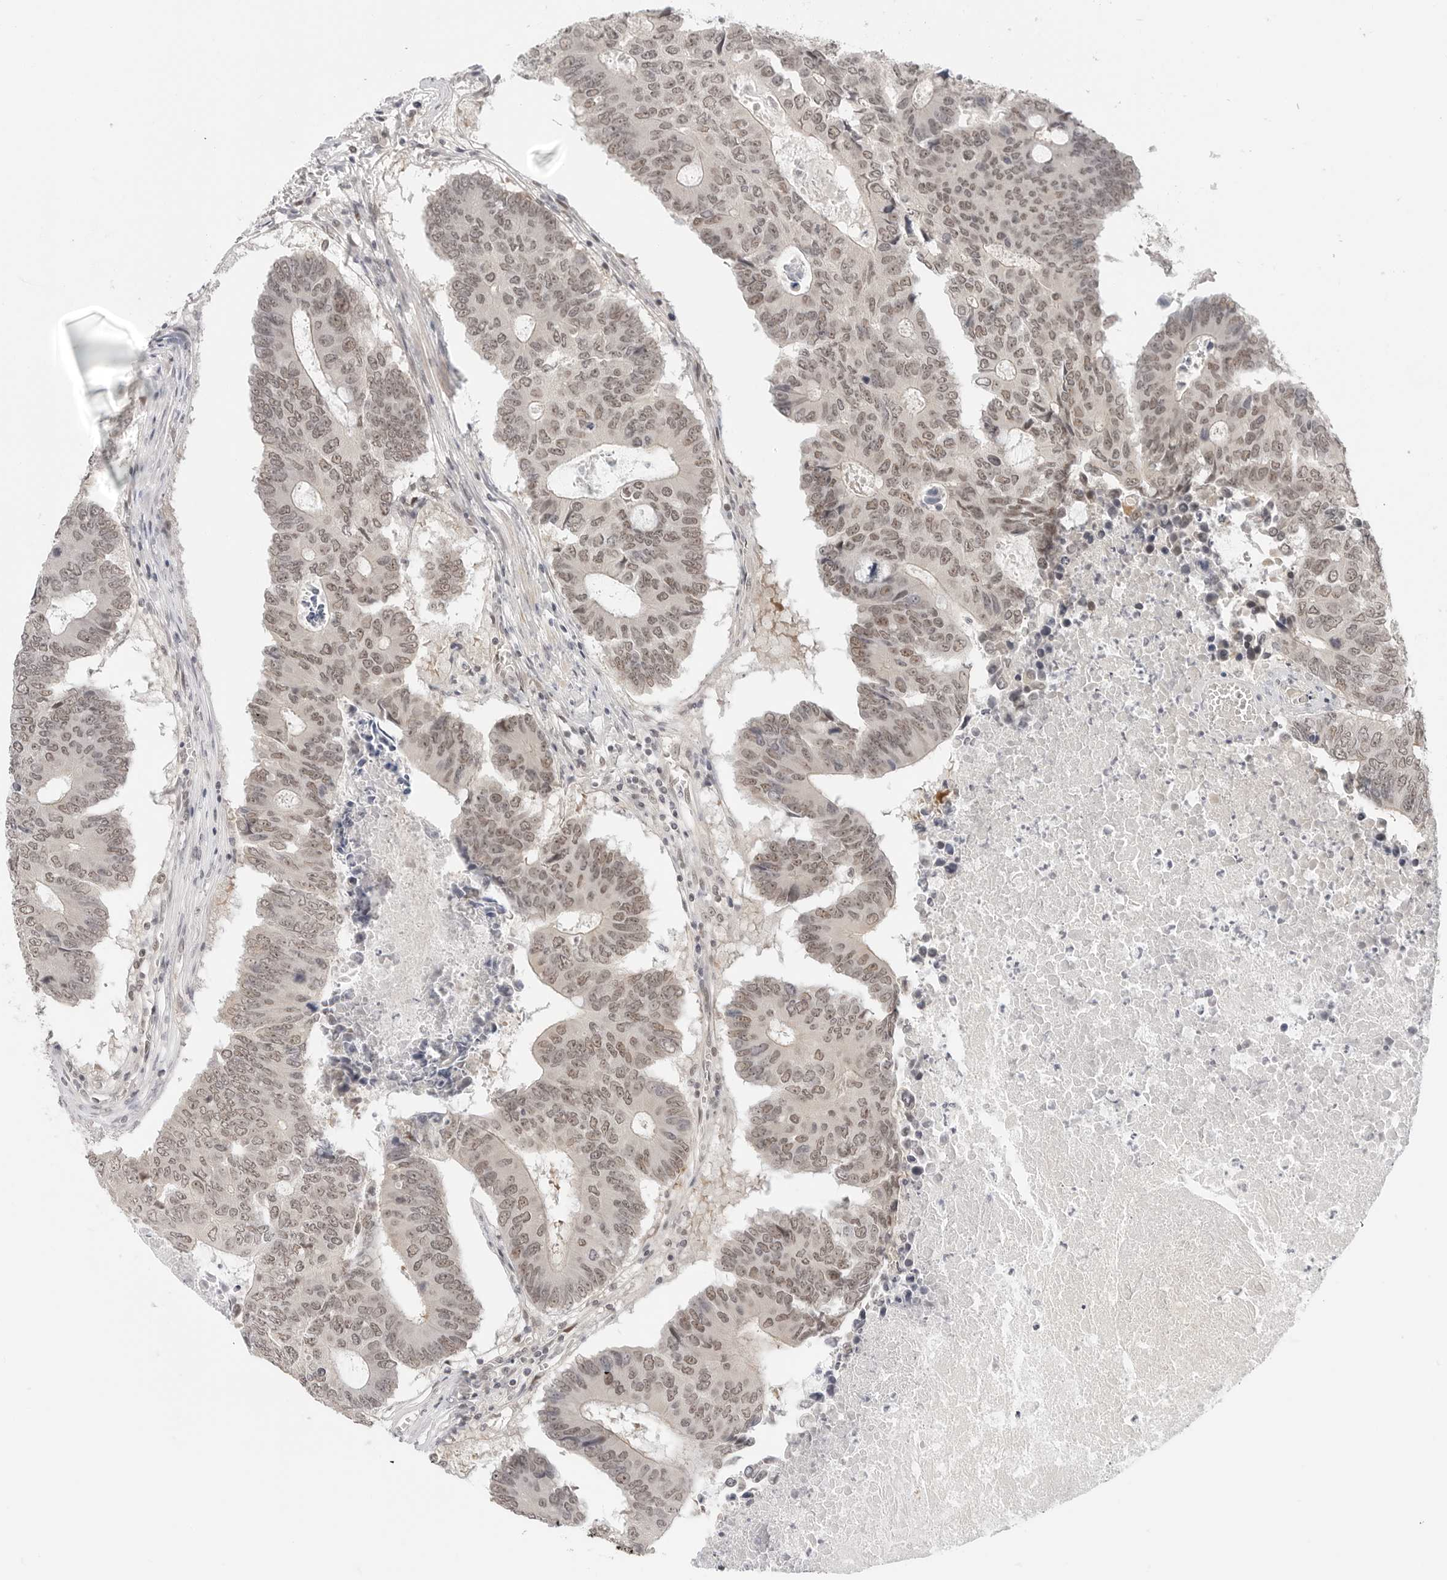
{"staining": {"intensity": "weak", "quantity": ">75%", "location": "nuclear"}, "tissue": "colorectal cancer", "cell_type": "Tumor cells", "image_type": "cancer", "snomed": [{"axis": "morphology", "description": "Adenocarcinoma, NOS"}, {"axis": "topography", "description": "Colon"}], "caption": "The photomicrograph displays staining of colorectal cancer (adenocarcinoma), revealing weak nuclear protein staining (brown color) within tumor cells. Nuclei are stained in blue.", "gene": "TSEN2", "patient": {"sex": "male", "age": 87}}